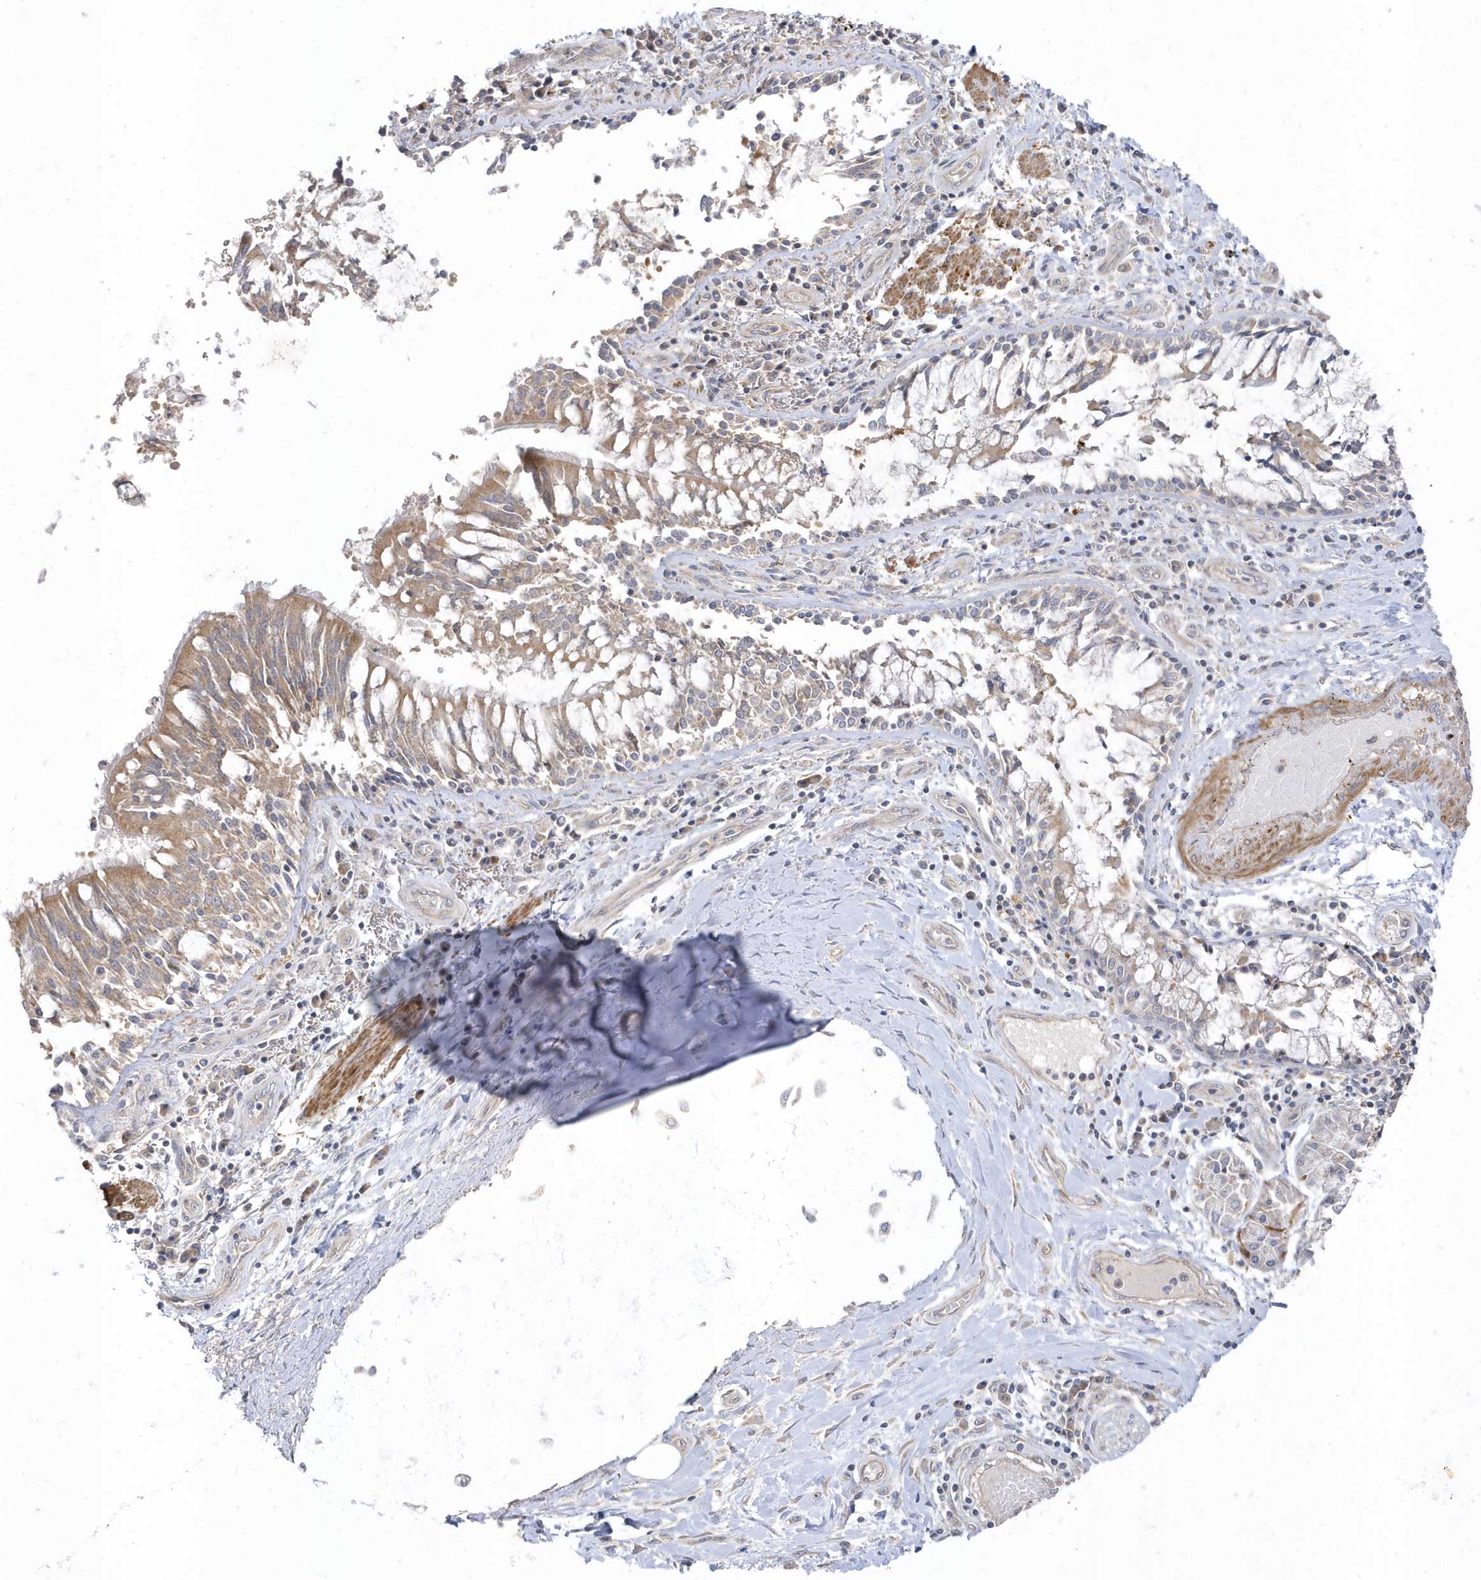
{"staining": {"intensity": "weak", "quantity": ">75%", "location": "cytoplasmic/membranous"}, "tissue": "adipose tissue", "cell_type": "Adipocytes", "image_type": "normal", "snomed": [{"axis": "morphology", "description": "Normal tissue, NOS"}, {"axis": "topography", "description": "Cartilage tissue"}, {"axis": "topography", "description": "Bronchus"}, {"axis": "topography", "description": "Lung"}, {"axis": "topography", "description": "Peripheral nerve tissue"}], "caption": "Protein staining shows weak cytoplasmic/membranous positivity in approximately >75% of adipocytes in normal adipose tissue. Using DAB (3,3'-diaminobenzidine) (brown) and hematoxylin (blue) stains, captured at high magnification using brightfield microscopy.", "gene": "LEXM", "patient": {"sex": "female", "age": 49}}